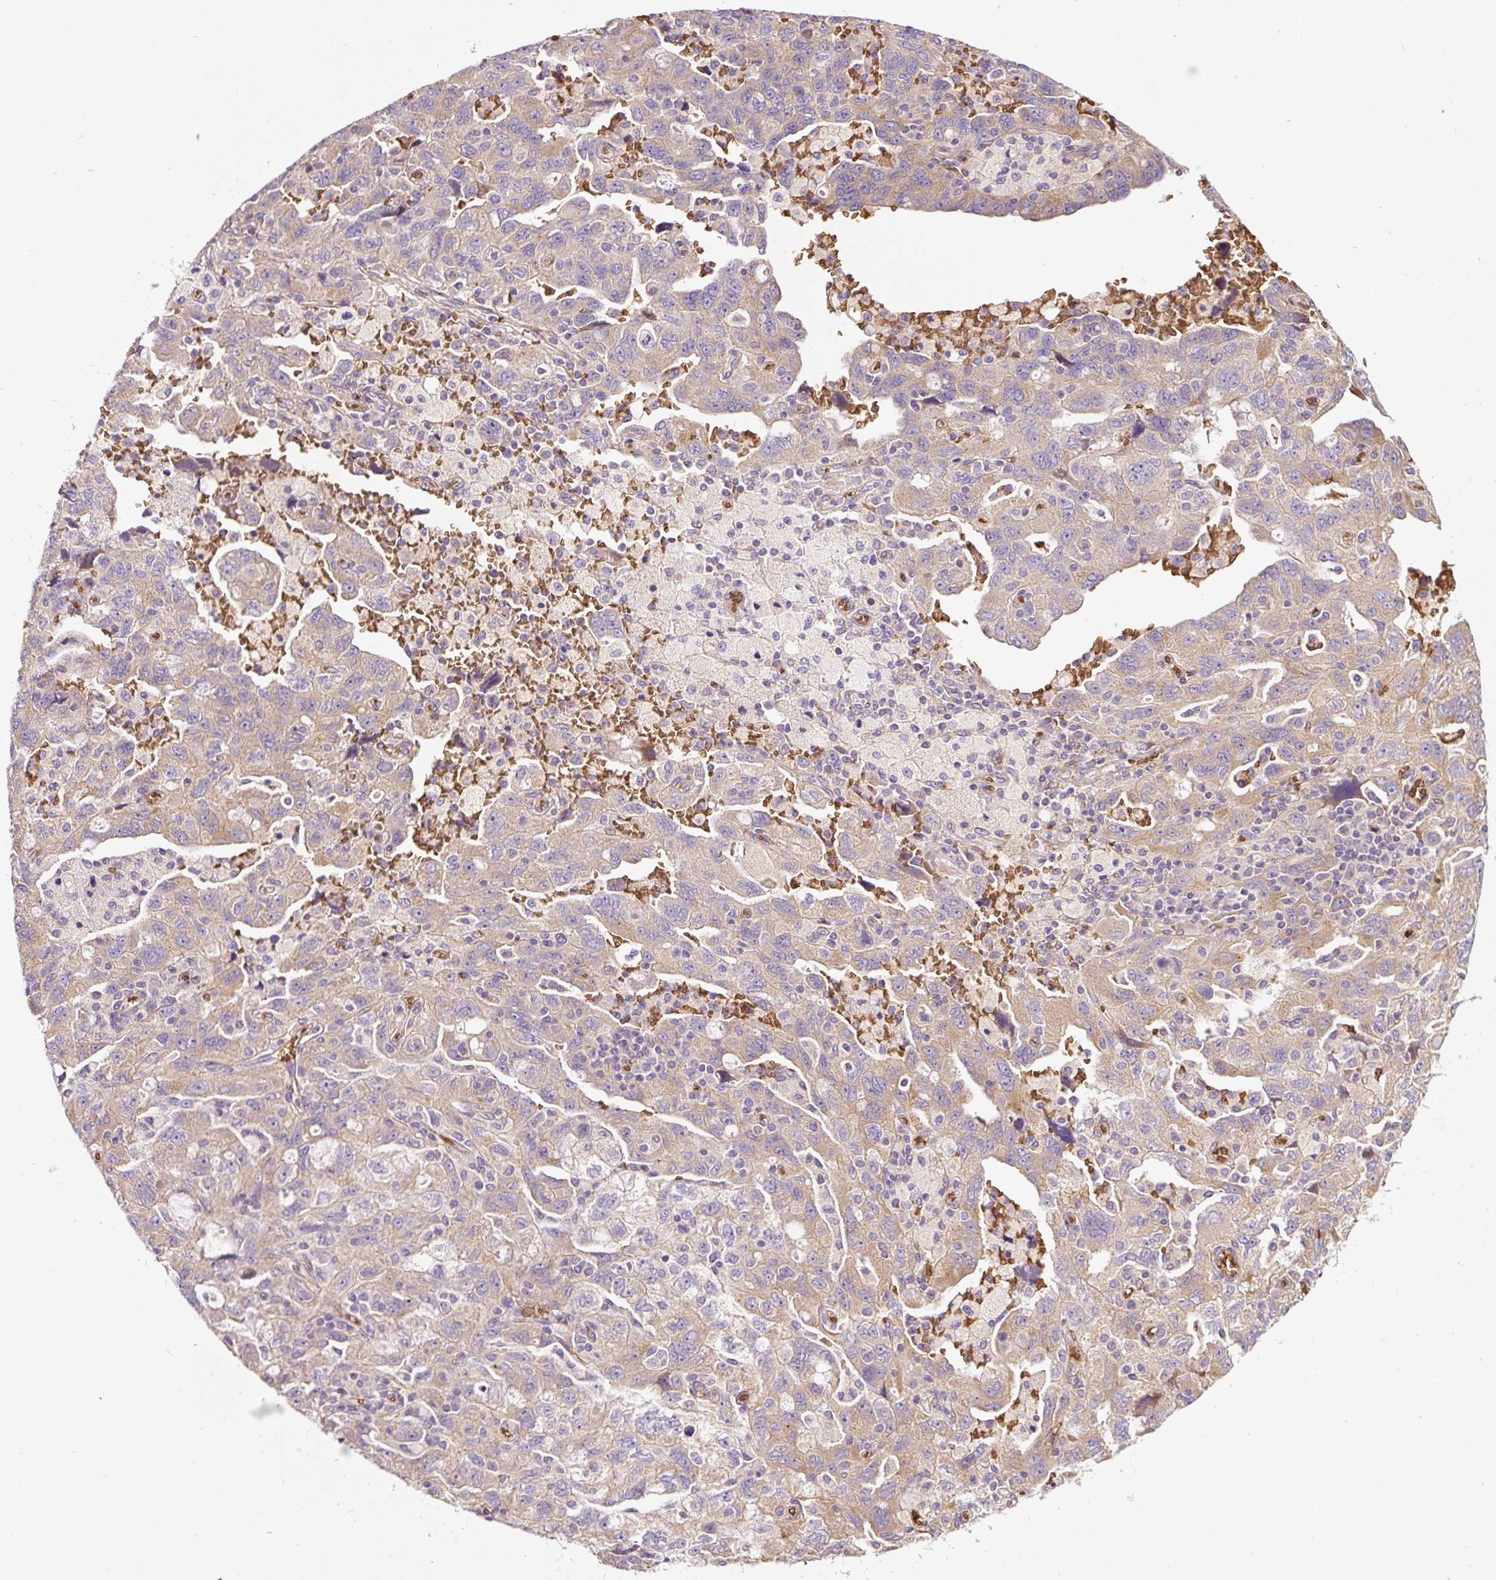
{"staining": {"intensity": "weak", "quantity": "25%-75%", "location": "cytoplasmic/membranous"}, "tissue": "ovarian cancer", "cell_type": "Tumor cells", "image_type": "cancer", "snomed": [{"axis": "morphology", "description": "Carcinoma, NOS"}, {"axis": "morphology", "description": "Cystadenocarcinoma, serous, NOS"}, {"axis": "topography", "description": "Ovary"}], "caption": "Immunohistochemical staining of human ovarian cancer displays weak cytoplasmic/membranous protein expression in approximately 25%-75% of tumor cells. Nuclei are stained in blue.", "gene": "PRRC2A", "patient": {"sex": "female", "age": 69}}